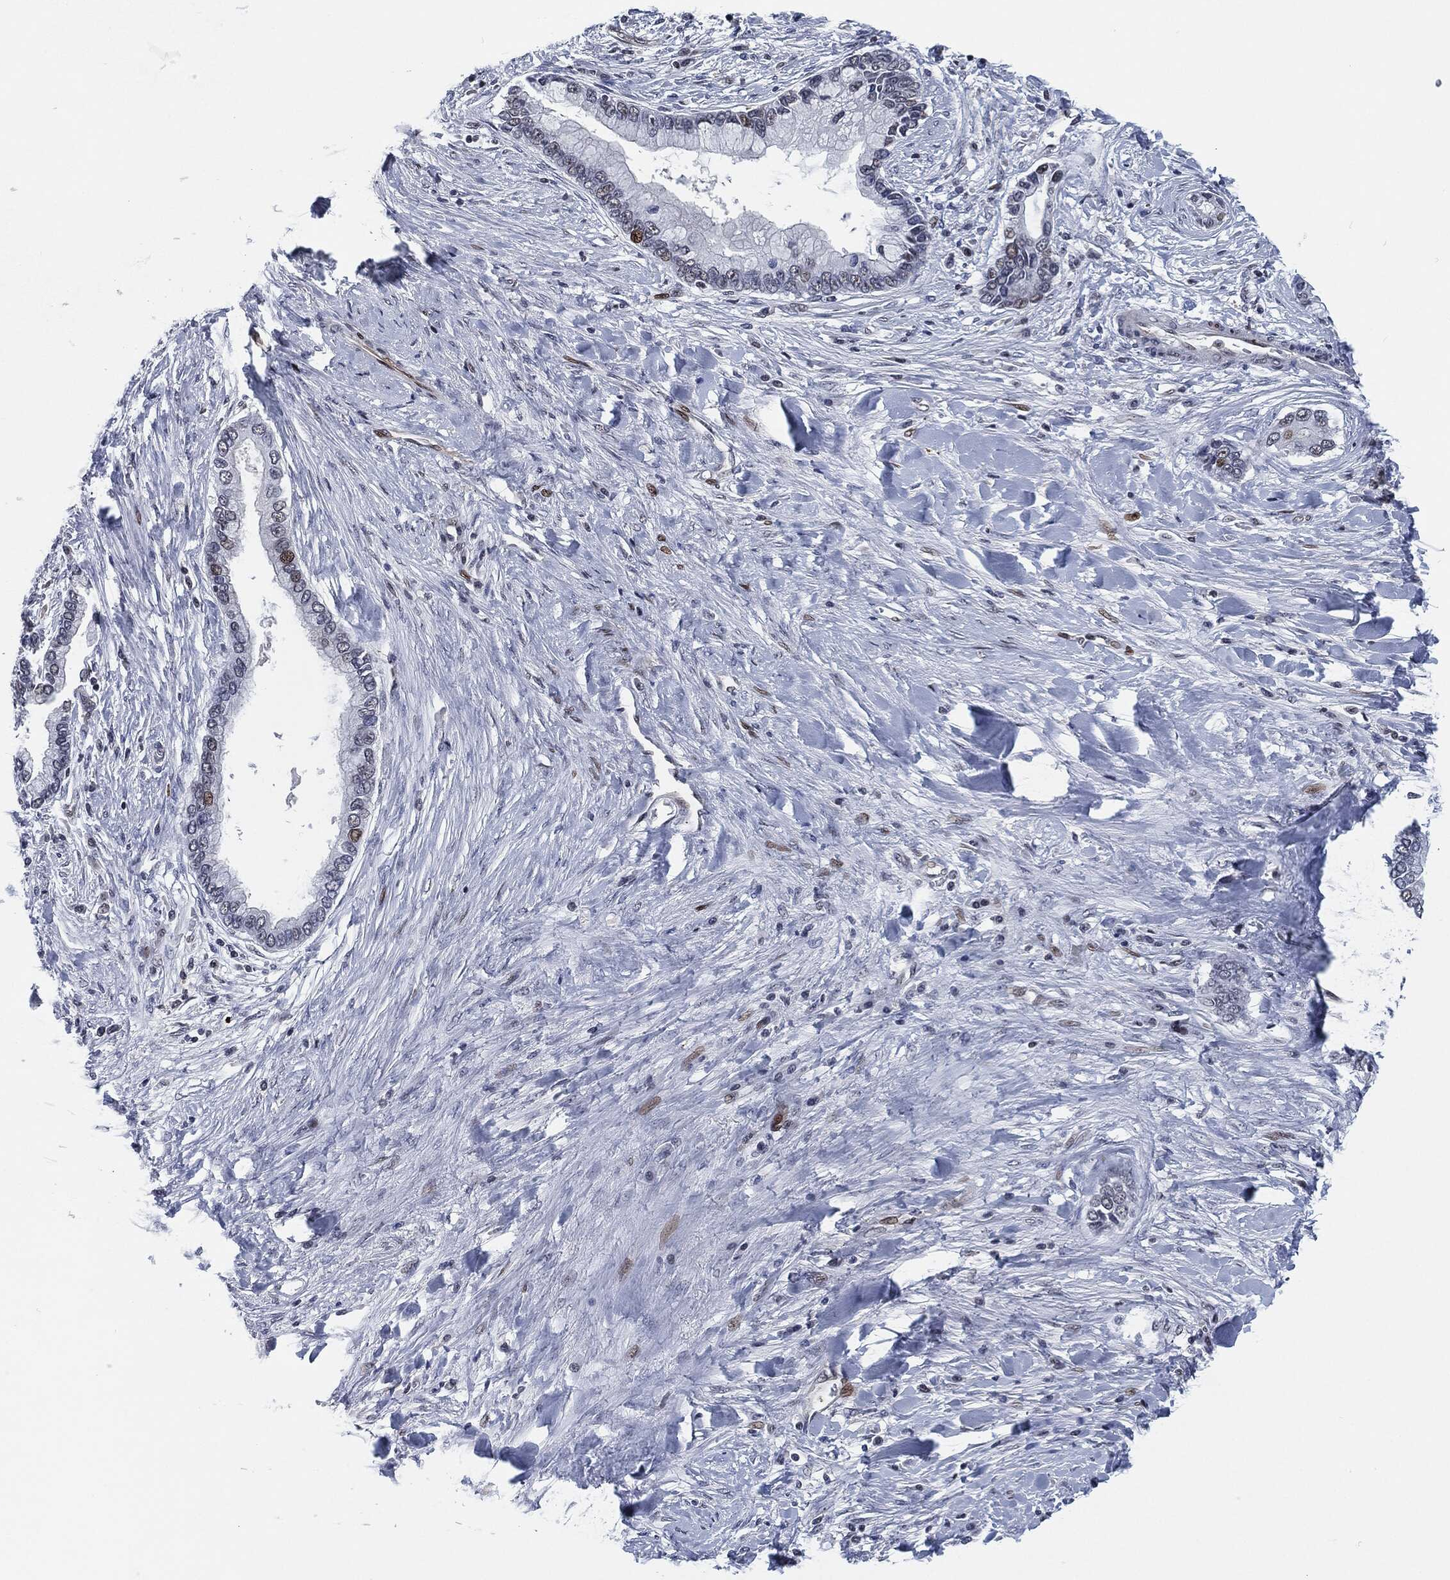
{"staining": {"intensity": "strong", "quantity": "<25%", "location": "nuclear"}, "tissue": "liver cancer", "cell_type": "Tumor cells", "image_type": "cancer", "snomed": [{"axis": "morphology", "description": "Cholangiocarcinoma"}, {"axis": "topography", "description": "Liver"}], "caption": "Protein analysis of liver cancer tissue shows strong nuclear expression in approximately <25% of tumor cells.", "gene": "AKT2", "patient": {"sex": "male", "age": 50}}